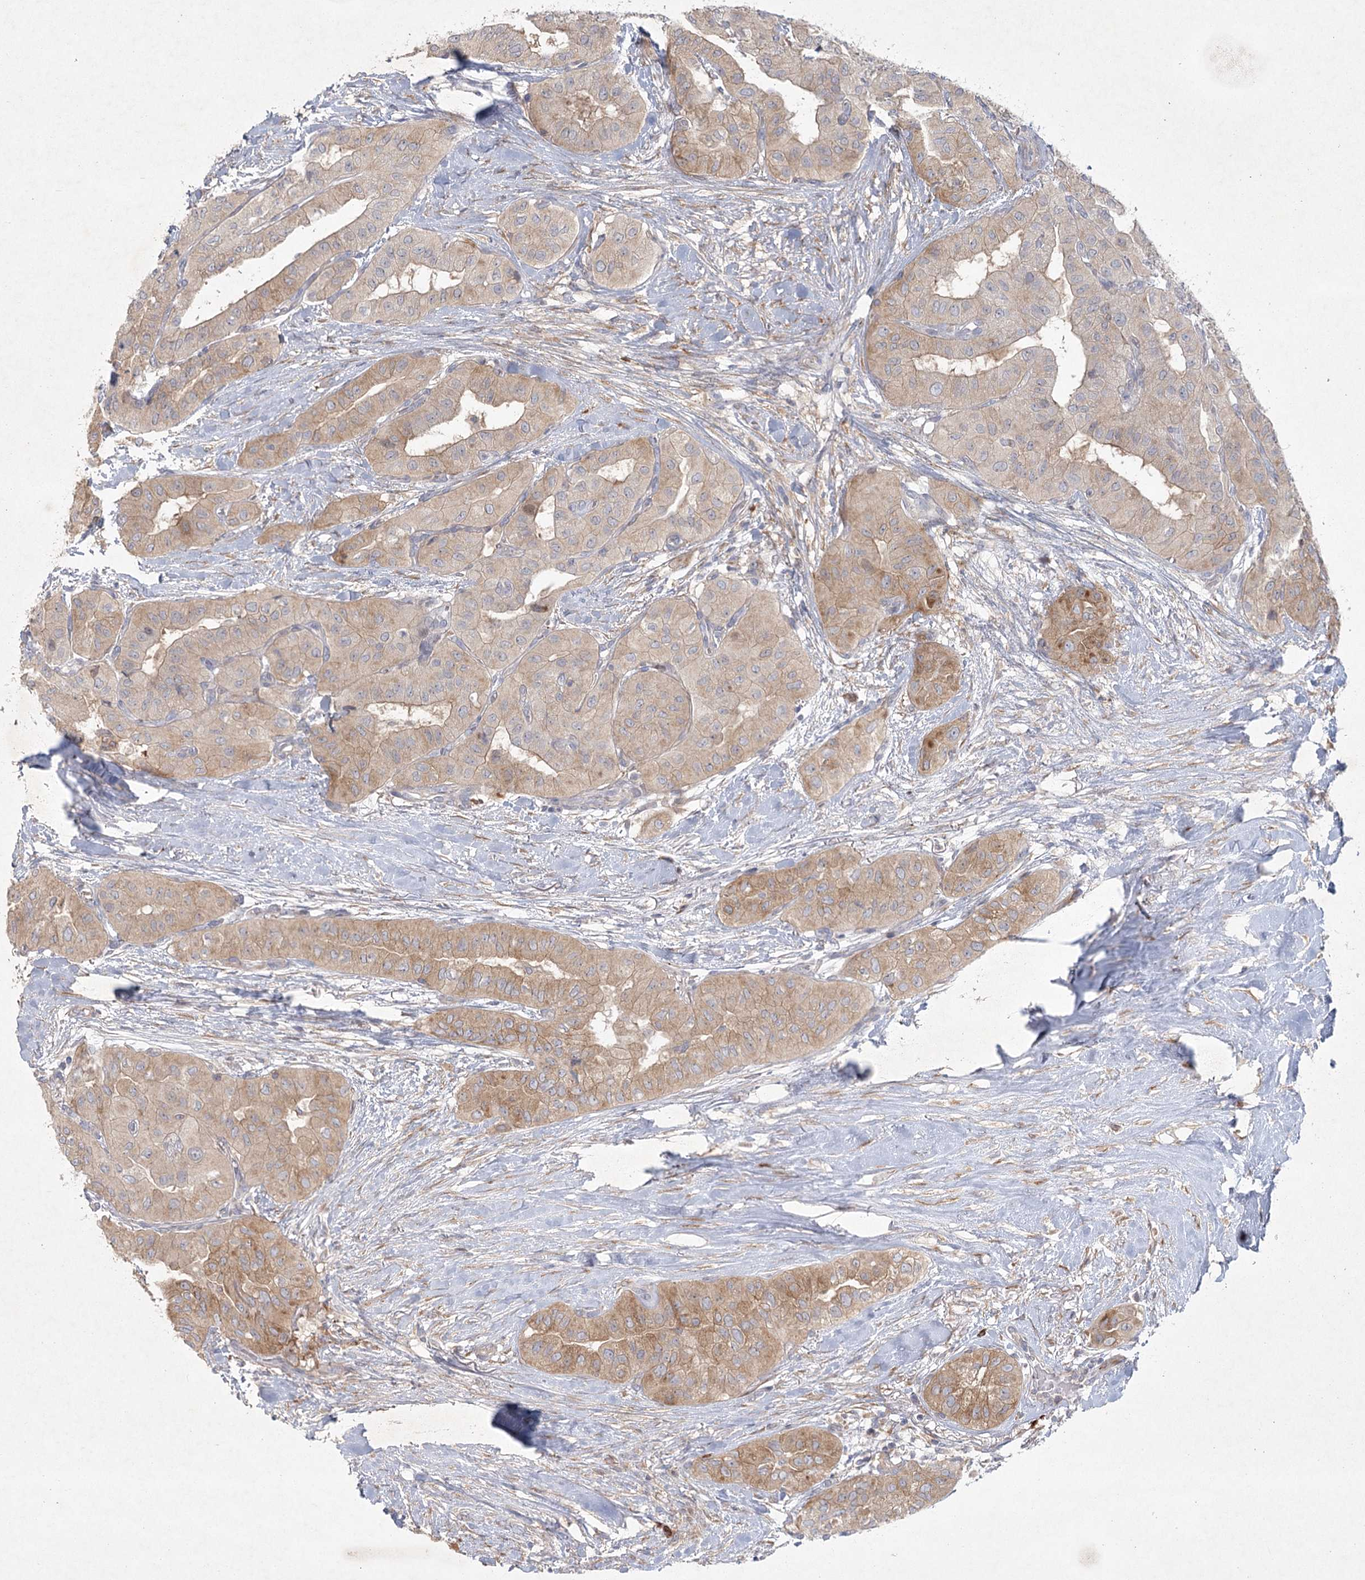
{"staining": {"intensity": "moderate", "quantity": "25%-75%", "location": "cytoplasmic/membranous"}, "tissue": "thyroid cancer", "cell_type": "Tumor cells", "image_type": "cancer", "snomed": [{"axis": "morphology", "description": "Papillary adenocarcinoma, NOS"}, {"axis": "topography", "description": "Thyroid gland"}], "caption": "Tumor cells demonstrate medium levels of moderate cytoplasmic/membranous positivity in about 25%-75% of cells in human thyroid cancer.", "gene": "FAM110C", "patient": {"sex": "female", "age": 59}}